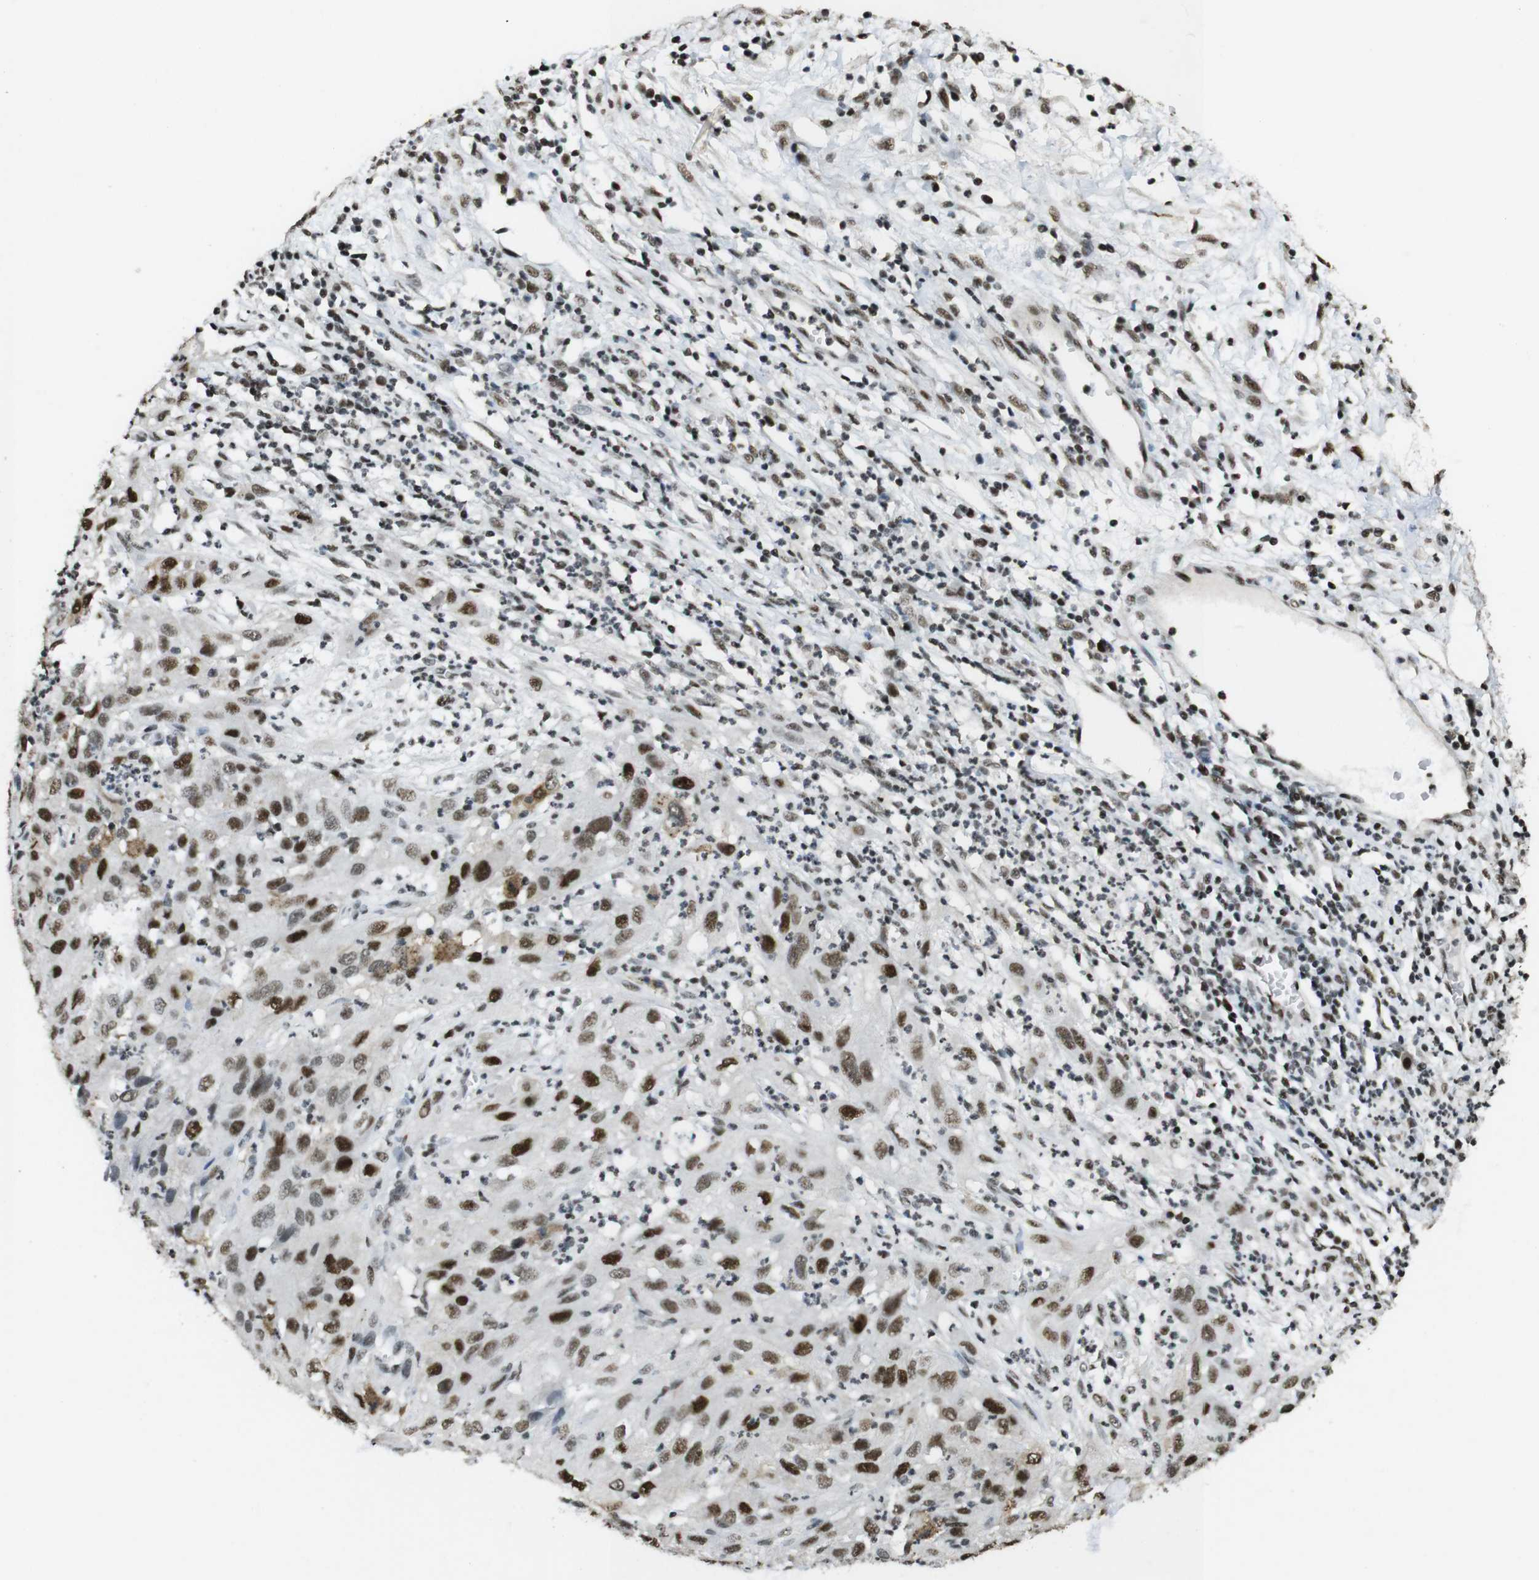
{"staining": {"intensity": "moderate", "quantity": ">75%", "location": "nuclear"}, "tissue": "cervical cancer", "cell_type": "Tumor cells", "image_type": "cancer", "snomed": [{"axis": "morphology", "description": "Squamous cell carcinoma, NOS"}, {"axis": "topography", "description": "Cervix"}], "caption": "Immunohistochemistry (IHC) image of neoplastic tissue: human cervical squamous cell carcinoma stained using immunohistochemistry (IHC) displays medium levels of moderate protein expression localized specifically in the nuclear of tumor cells, appearing as a nuclear brown color.", "gene": "CSNK2B", "patient": {"sex": "female", "age": 32}}